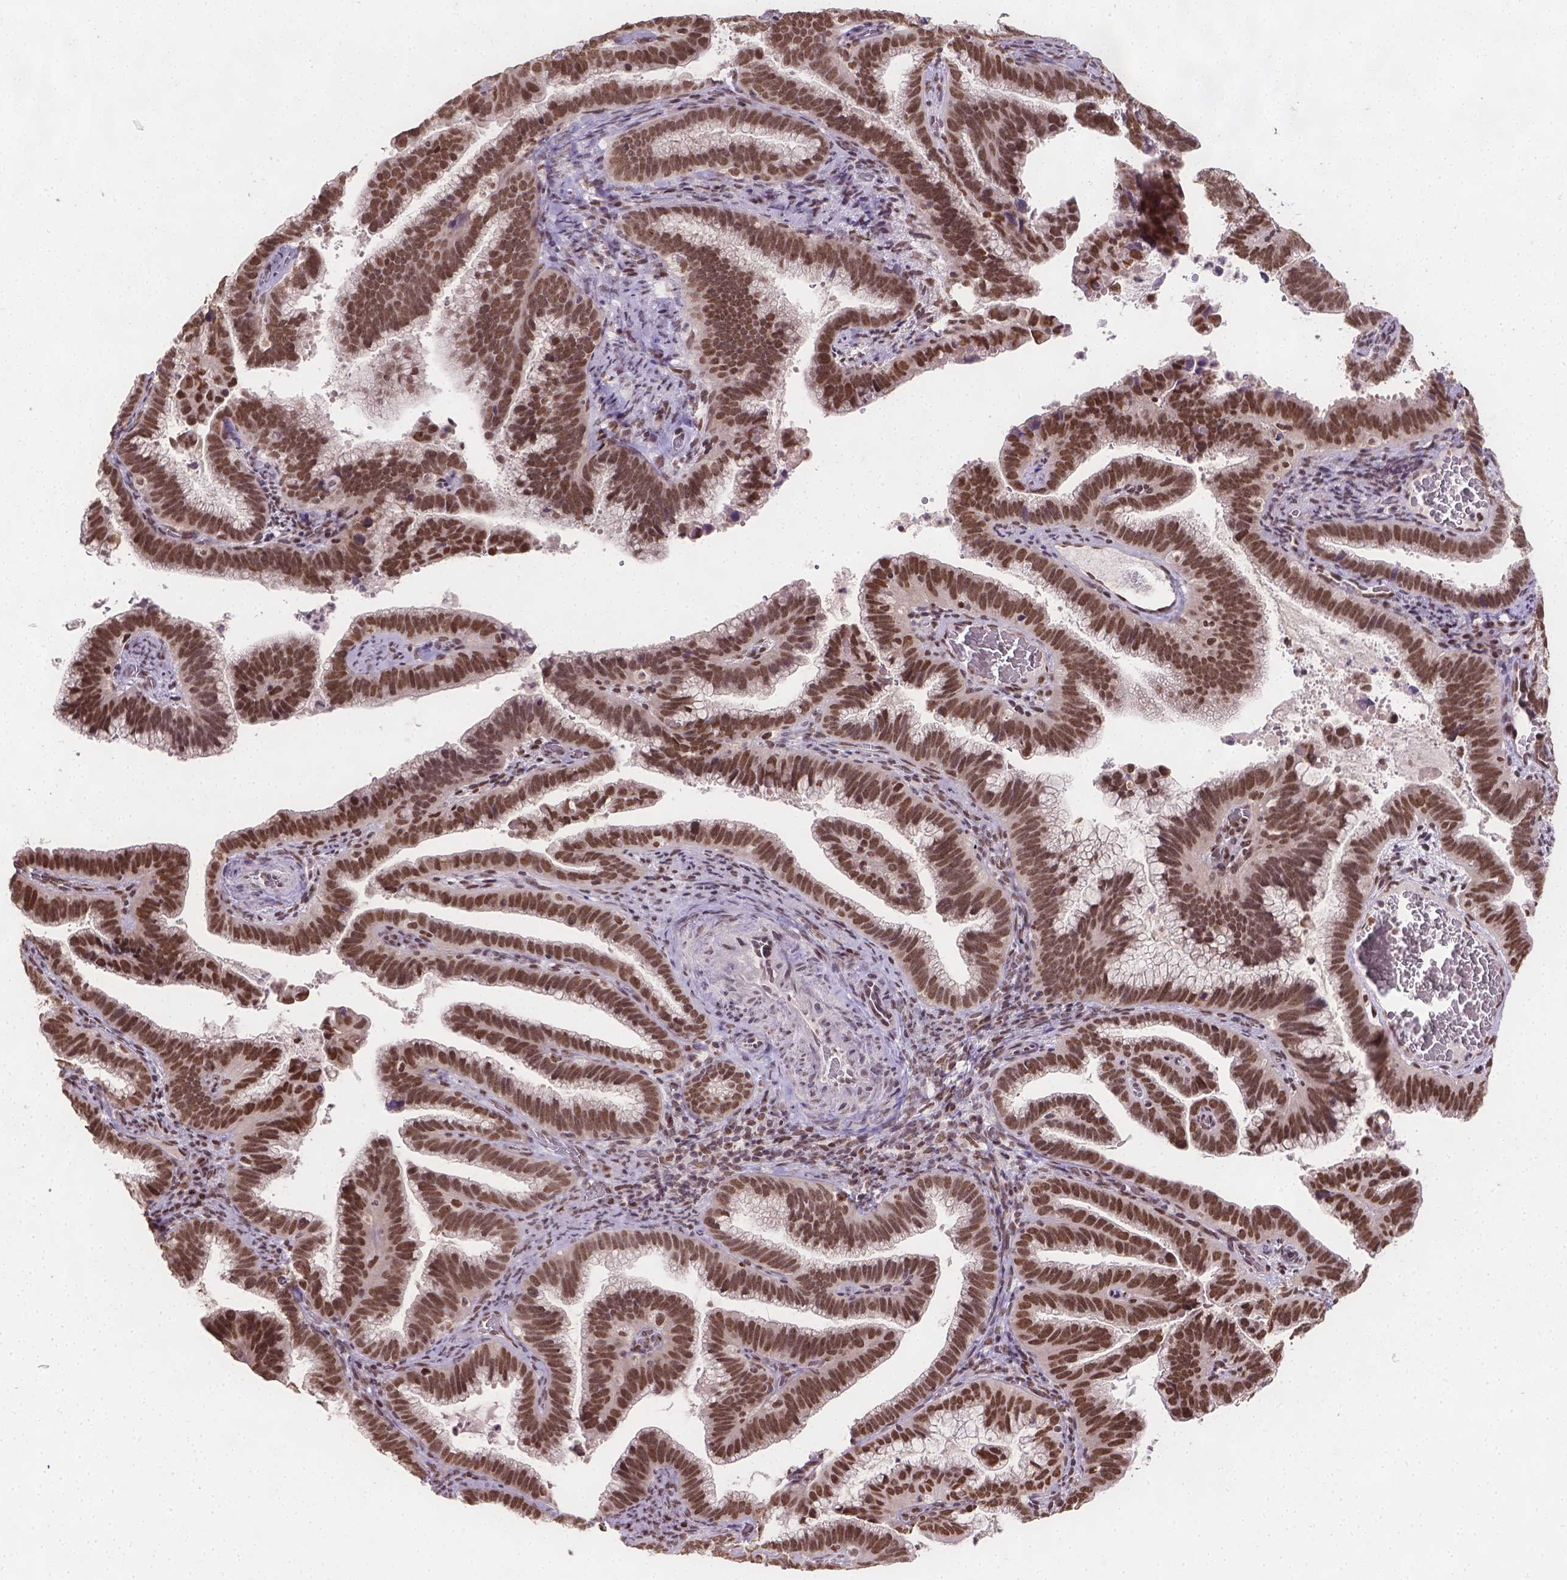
{"staining": {"intensity": "strong", "quantity": ">75%", "location": "nuclear"}, "tissue": "cervical cancer", "cell_type": "Tumor cells", "image_type": "cancer", "snomed": [{"axis": "morphology", "description": "Adenocarcinoma, NOS"}, {"axis": "topography", "description": "Cervix"}], "caption": "Protein positivity by immunohistochemistry (IHC) demonstrates strong nuclear staining in about >75% of tumor cells in cervical adenocarcinoma.", "gene": "FANCE", "patient": {"sex": "female", "age": 61}}